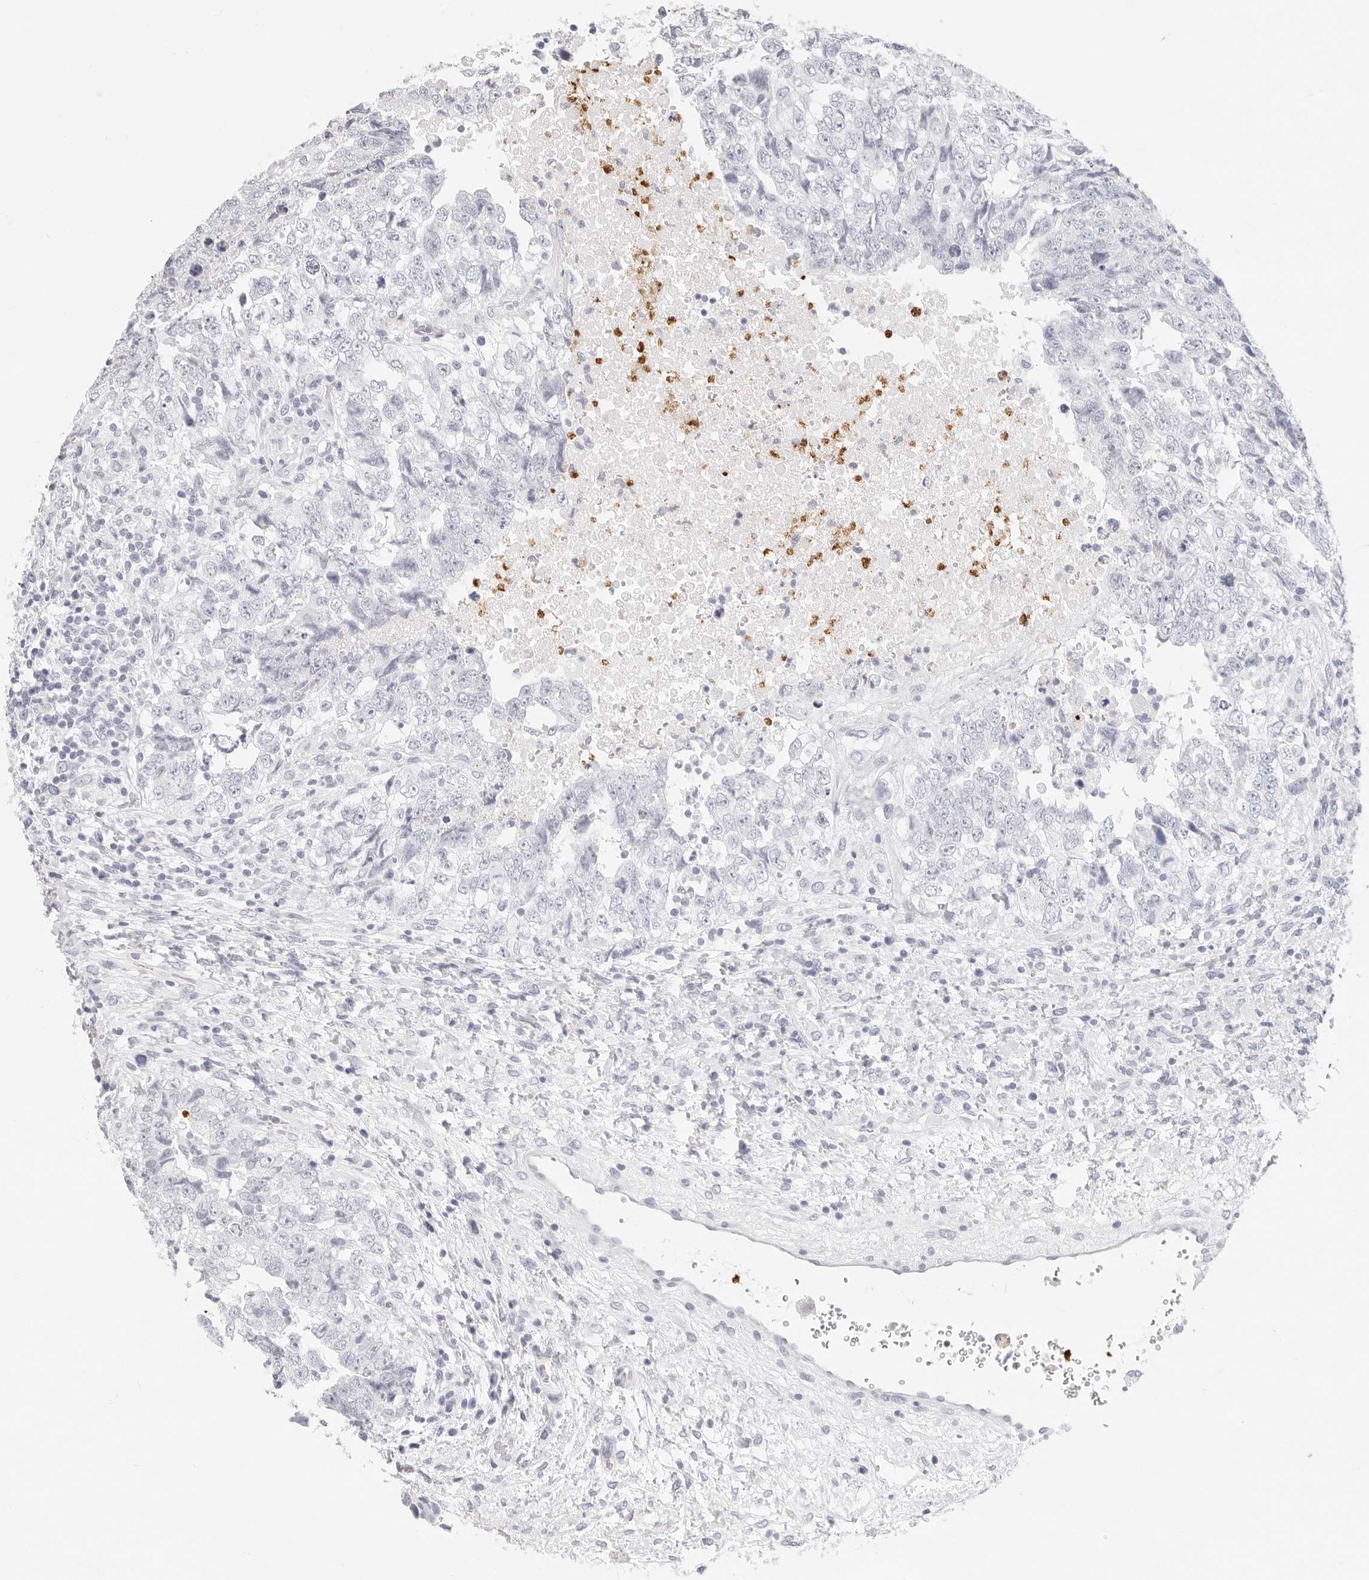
{"staining": {"intensity": "negative", "quantity": "none", "location": "none"}, "tissue": "testis cancer", "cell_type": "Tumor cells", "image_type": "cancer", "snomed": [{"axis": "morphology", "description": "Carcinoma, Embryonal, NOS"}, {"axis": "topography", "description": "Testis"}], "caption": "High magnification brightfield microscopy of embryonal carcinoma (testis) stained with DAB (3,3'-diaminobenzidine) (brown) and counterstained with hematoxylin (blue): tumor cells show no significant expression.", "gene": "CAMP", "patient": {"sex": "male", "age": 37}}